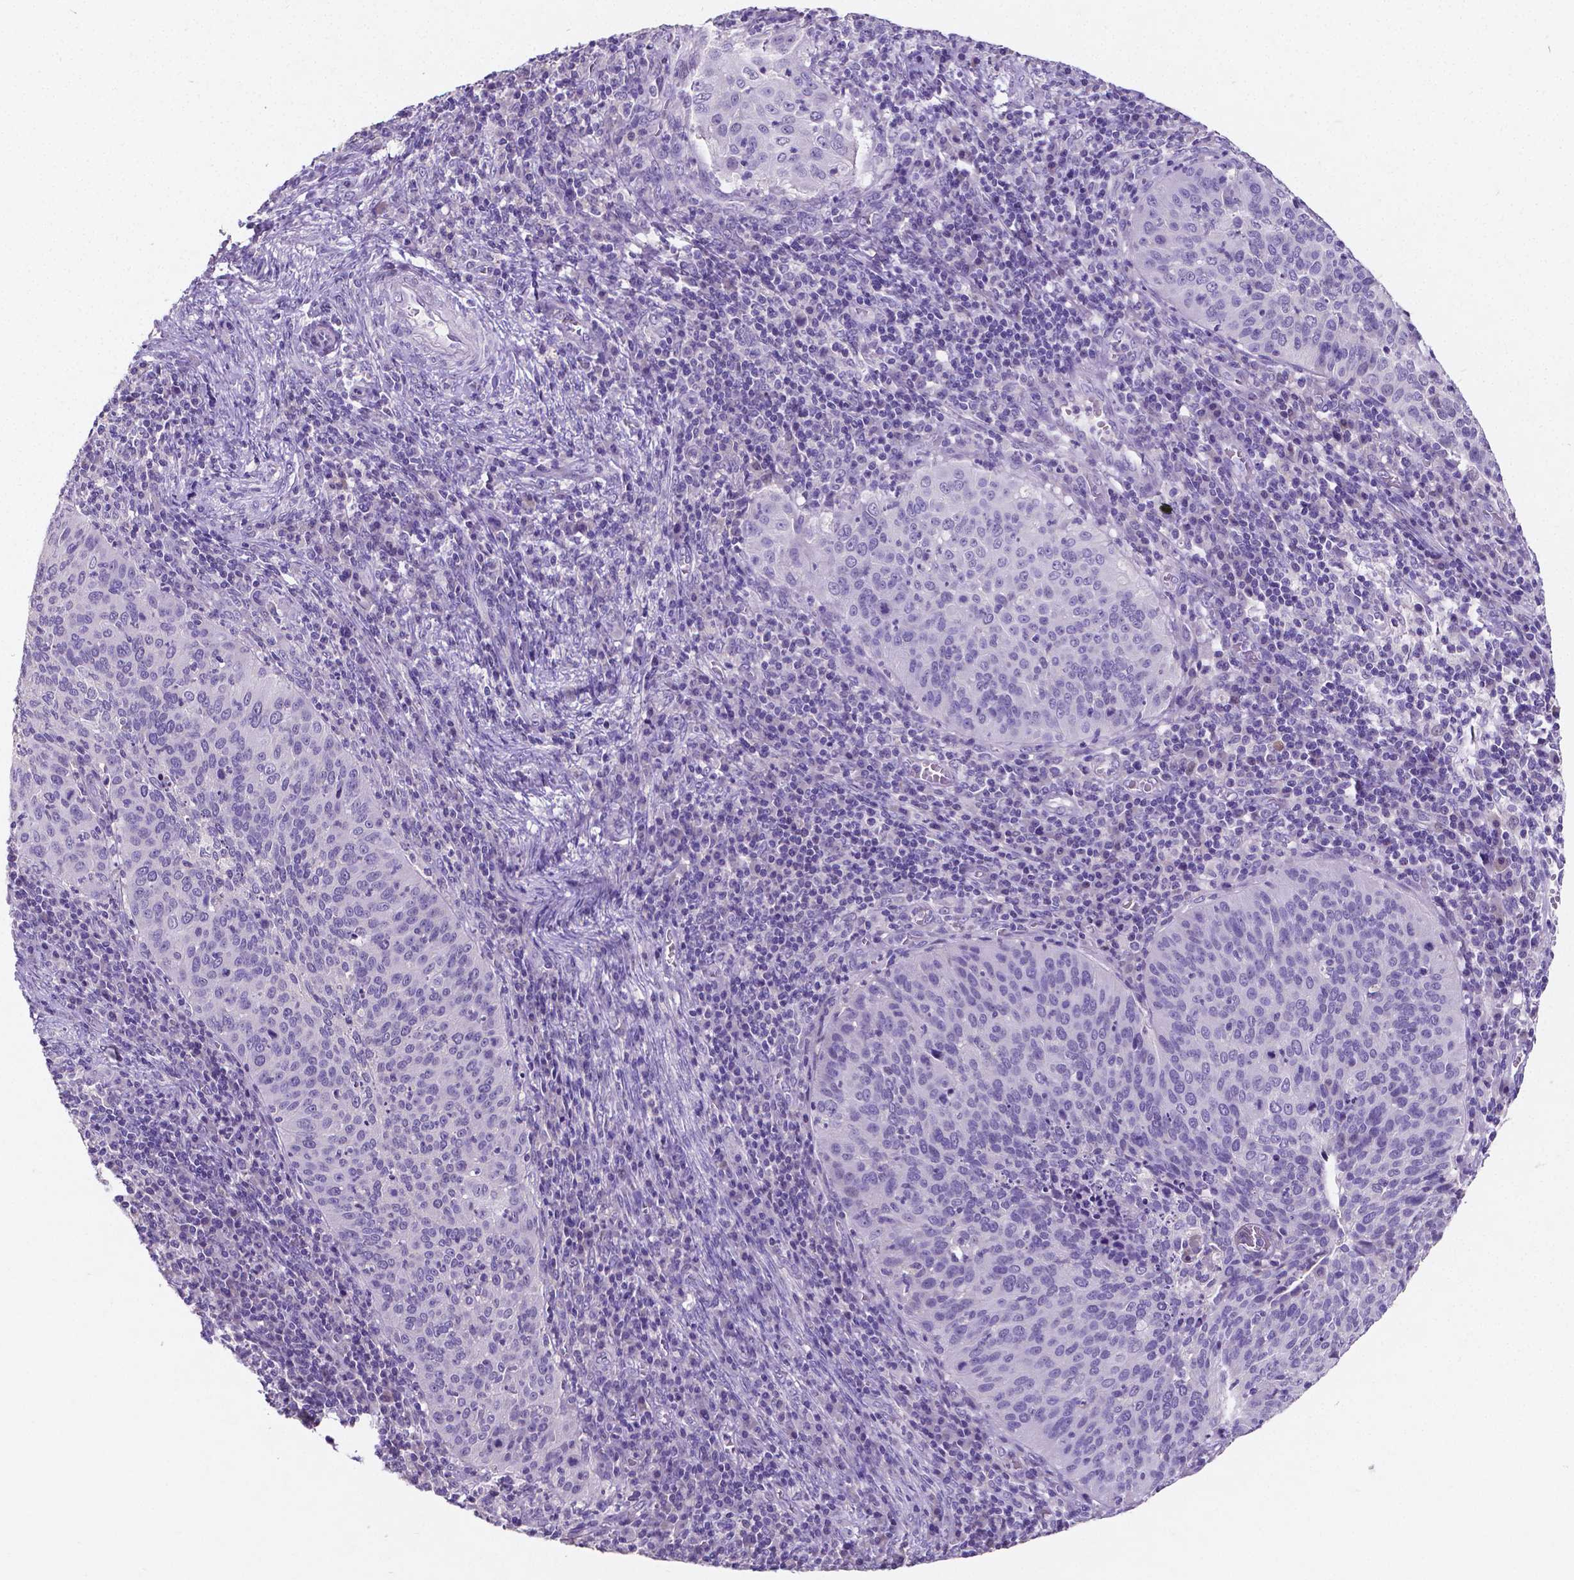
{"staining": {"intensity": "negative", "quantity": "none", "location": "none"}, "tissue": "cervical cancer", "cell_type": "Tumor cells", "image_type": "cancer", "snomed": [{"axis": "morphology", "description": "Squamous cell carcinoma, NOS"}, {"axis": "topography", "description": "Cervix"}], "caption": "IHC histopathology image of neoplastic tissue: cervical cancer stained with DAB exhibits no significant protein positivity in tumor cells.", "gene": "SATB2", "patient": {"sex": "female", "age": 39}}